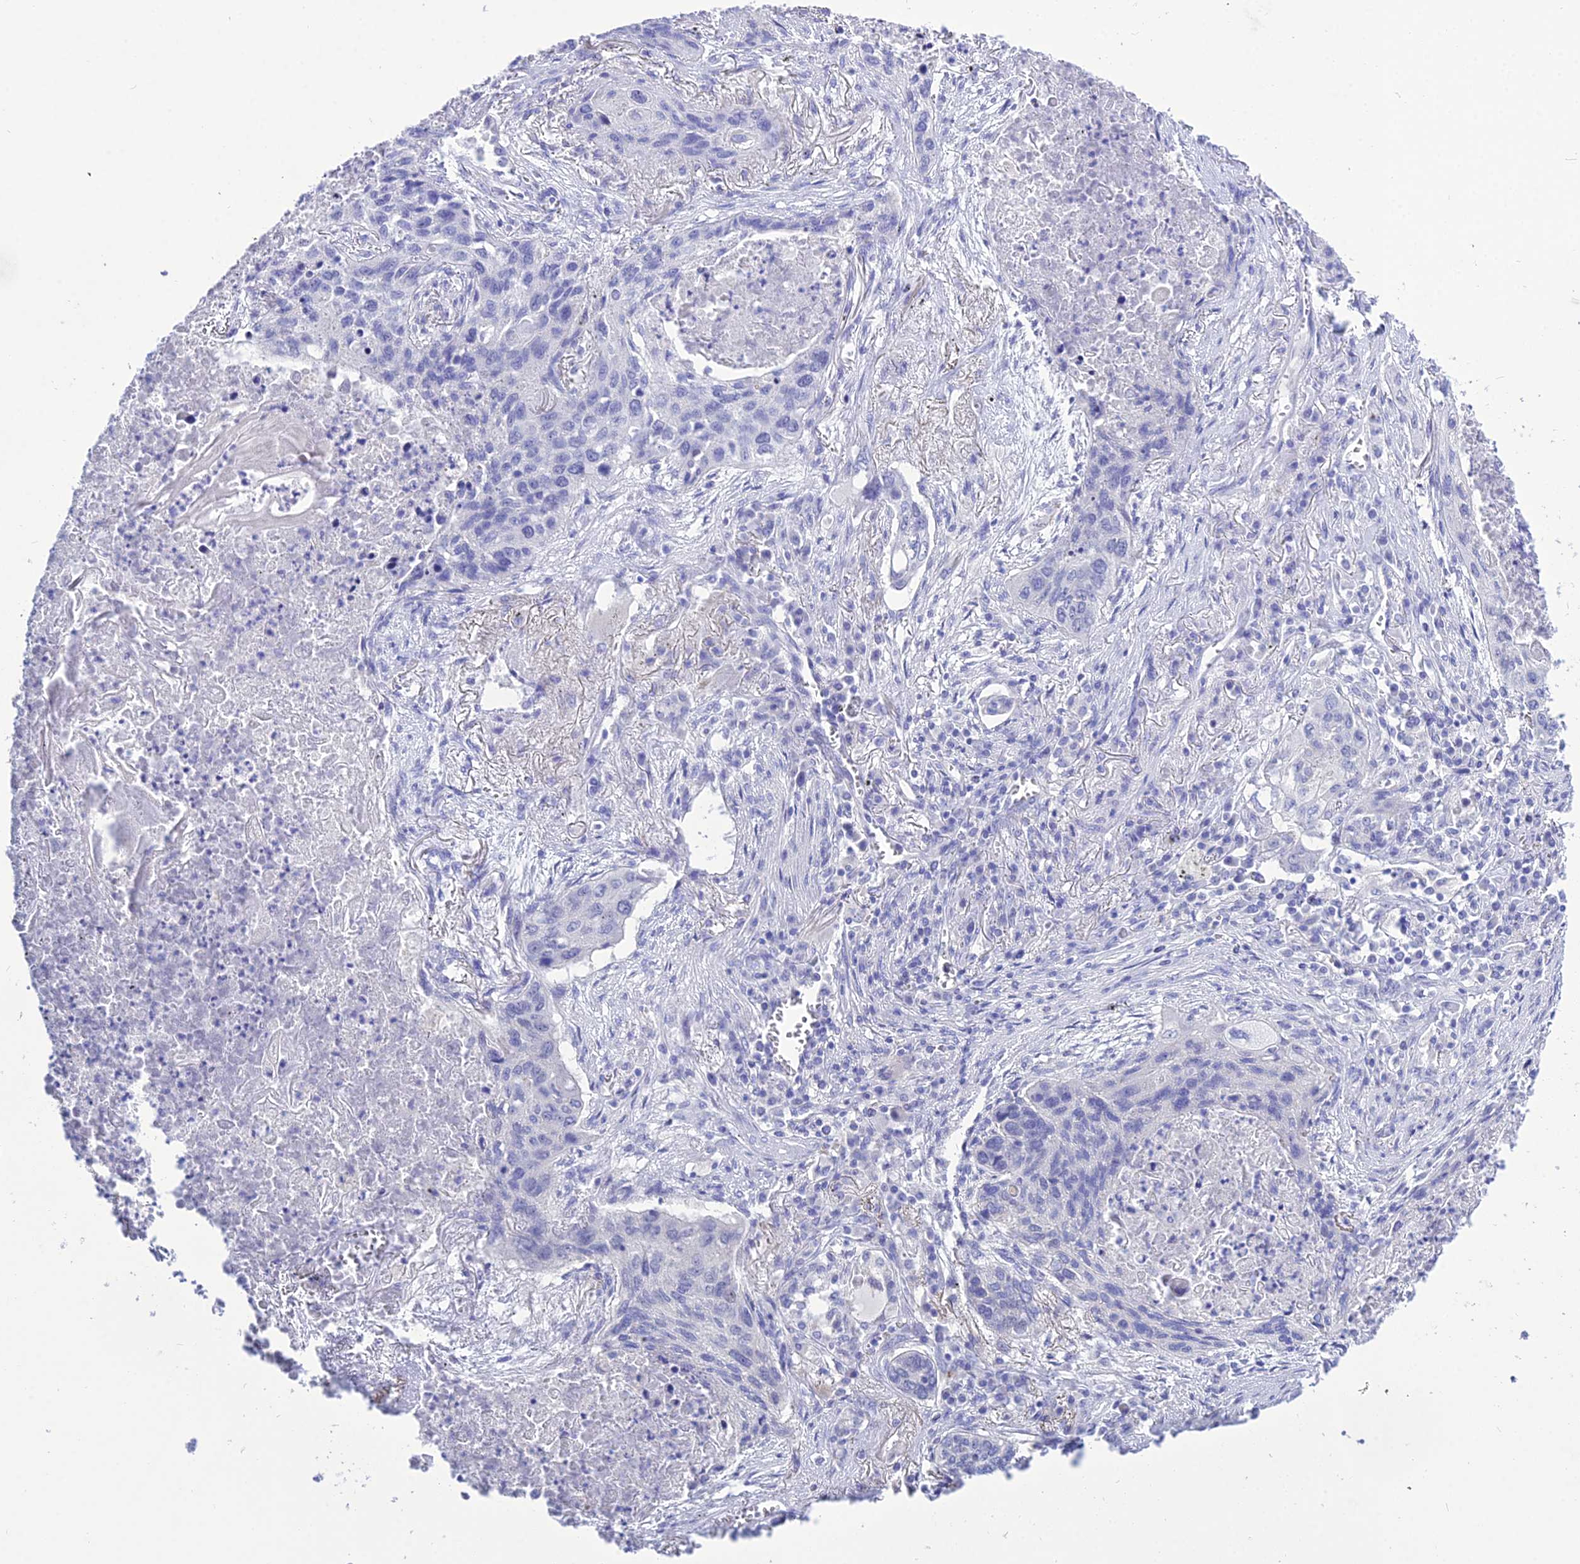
{"staining": {"intensity": "negative", "quantity": "none", "location": "none"}, "tissue": "lung cancer", "cell_type": "Tumor cells", "image_type": "cancer", "snomed": [{"axis": "morphology", "description": "Squamous cell carcinoma, NOS"}, {"axis": "topography", "description": "Lung"}], "caption": "Immunohistochemical staining of squamous cell carcinoma (lung) shows no significant positivity in tumor cells. Brightfield microscopy of IHC stained with DAB (brown) and hematoxylin (blue), captured at high magnification.", "gene": "DEFB107A", "patient": {"sex": "female", "age": 63}}